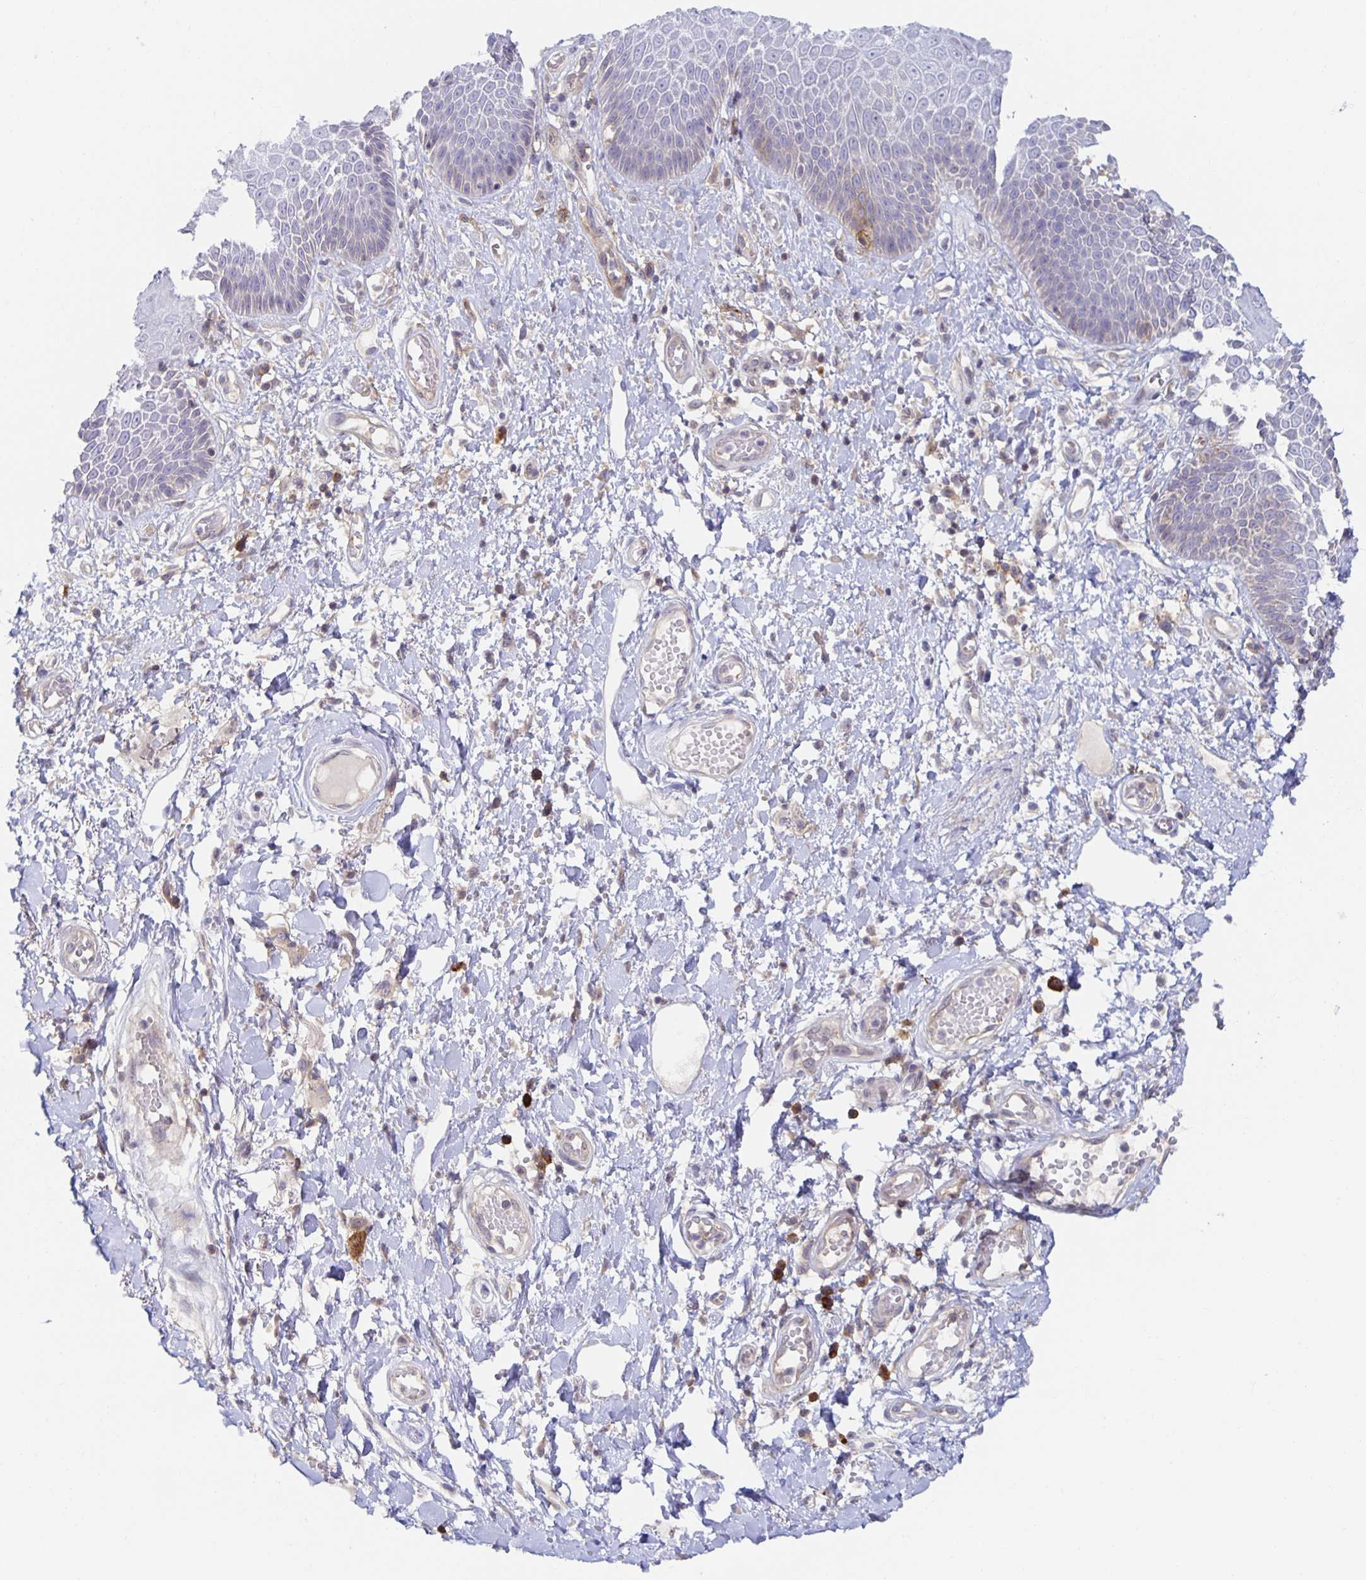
{"staining": {"intensity": "negative", "quantity": "none", "location": "none"}, "tissue": "skin", "cell_type": "Epidermal cells", "image_type": "normal", "snomed": [{"axis": "morphology", "description": "Normal tissue, NOS"}, {"axis": "topography", "description": "Anal"}, {"axis": "topography", "description": "Peripheral nerve tissue"}], "caption": "IHC image of normal skin: human skin stained with DAB (3,3'-diaminobenzidine) demonstrates no significant protein staining in epidermal cells. (DAB (3,3'-diaminobenzidine) IHC visualized using brightfield microscopy, high magnification).", "gene": "BAD", "patient": {"sex": "male", "age": 78}}